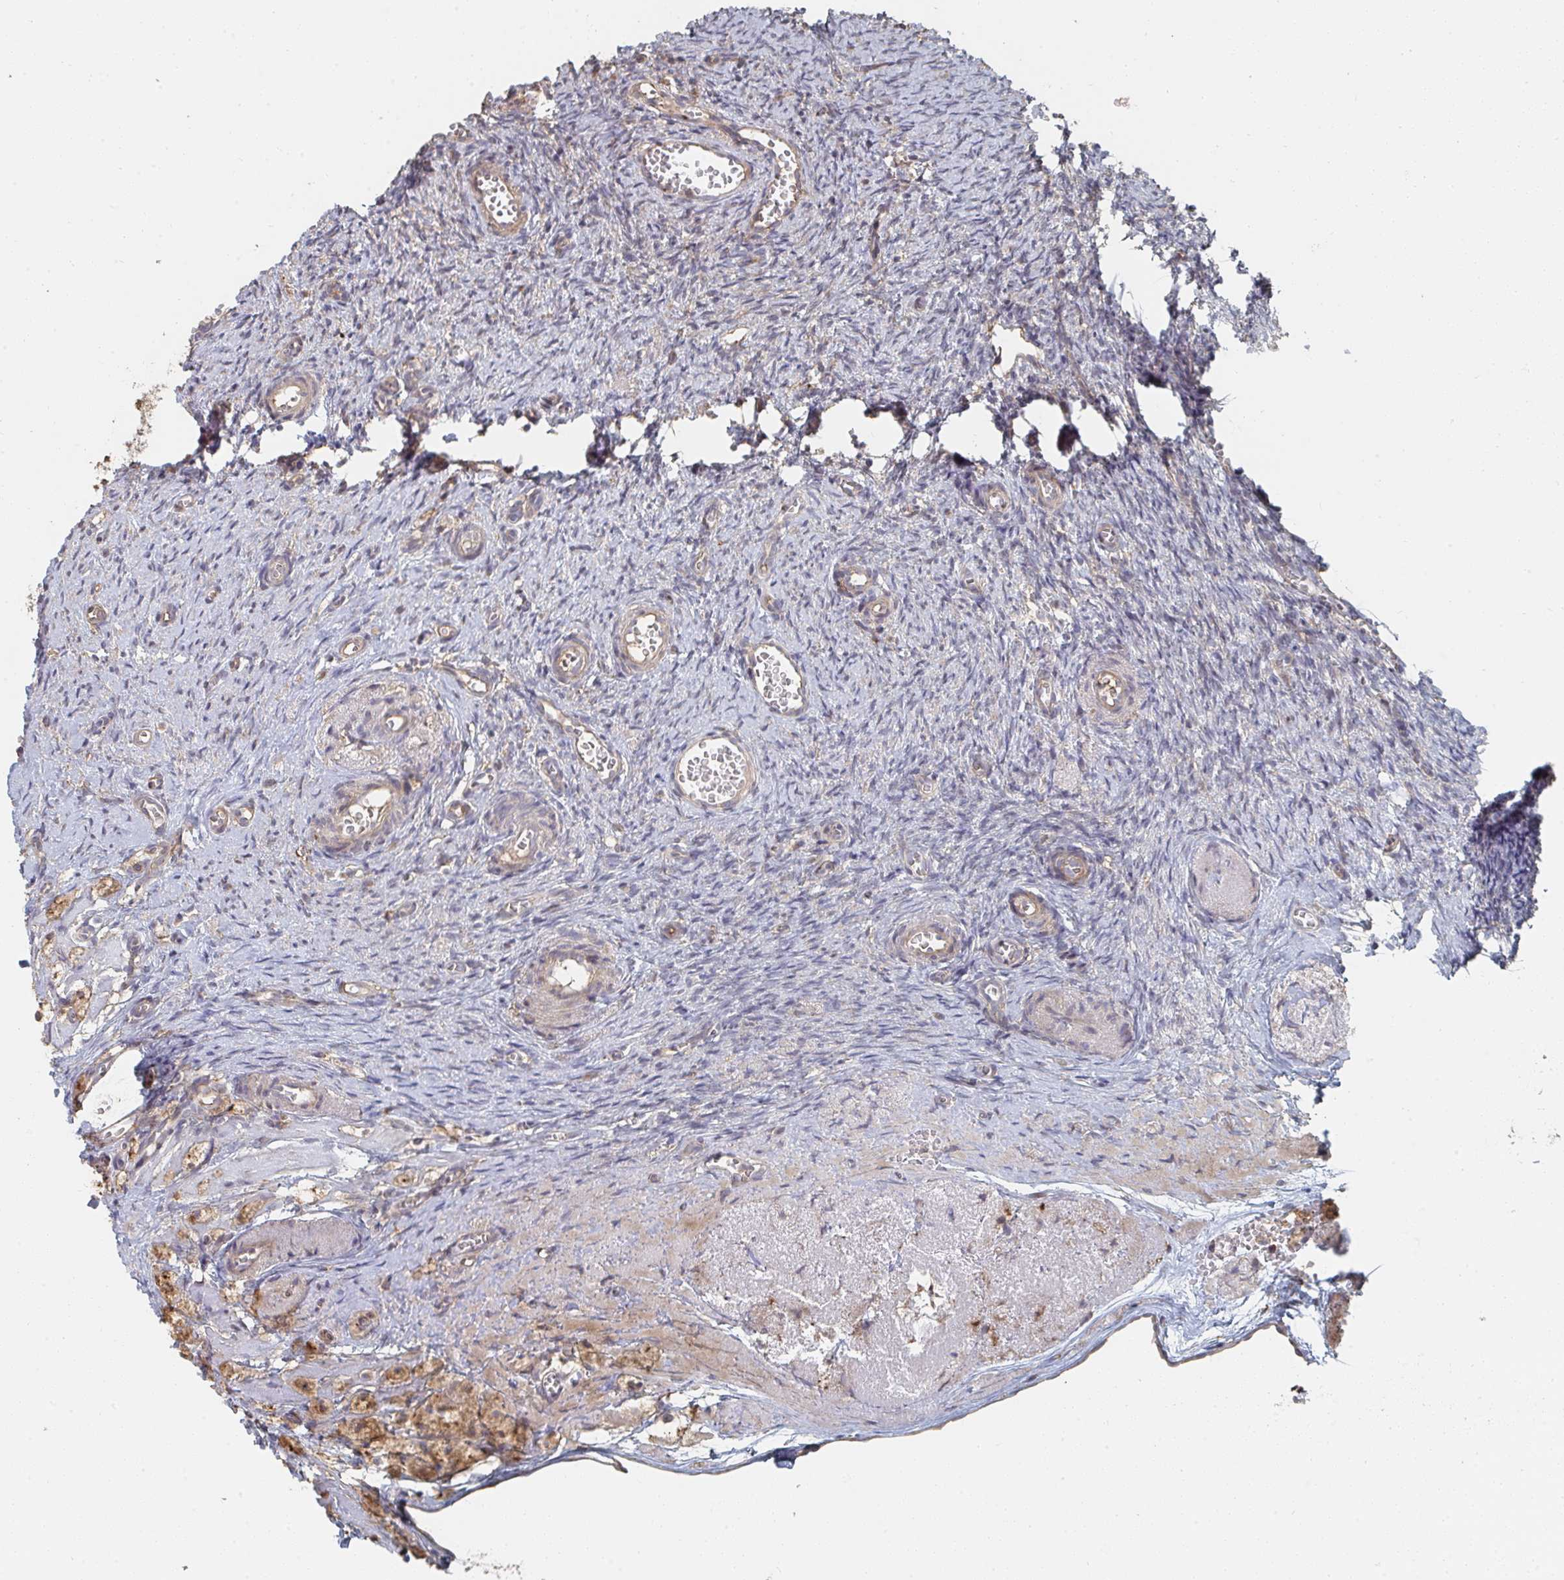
{"staining": {"intensity": "weak", "quantity": "<25%", "location": "cytoplasmic/membranous"}, "tissue": "ovary", "cell_type": "Follicle cells", "image_type": "normal", "snomed": [{"axis": "morphology", "description": "Normal tissue, NOS"}, {"axis": "topography", "description": "Ovary"}], "caption": "Immunohistochemistry micrograph of benign human ovary stained for a protein (brown), which exhibits no expression in follicle cells.", "gene": "PTEN", "patient": {"sex": "female", "age": 41}}